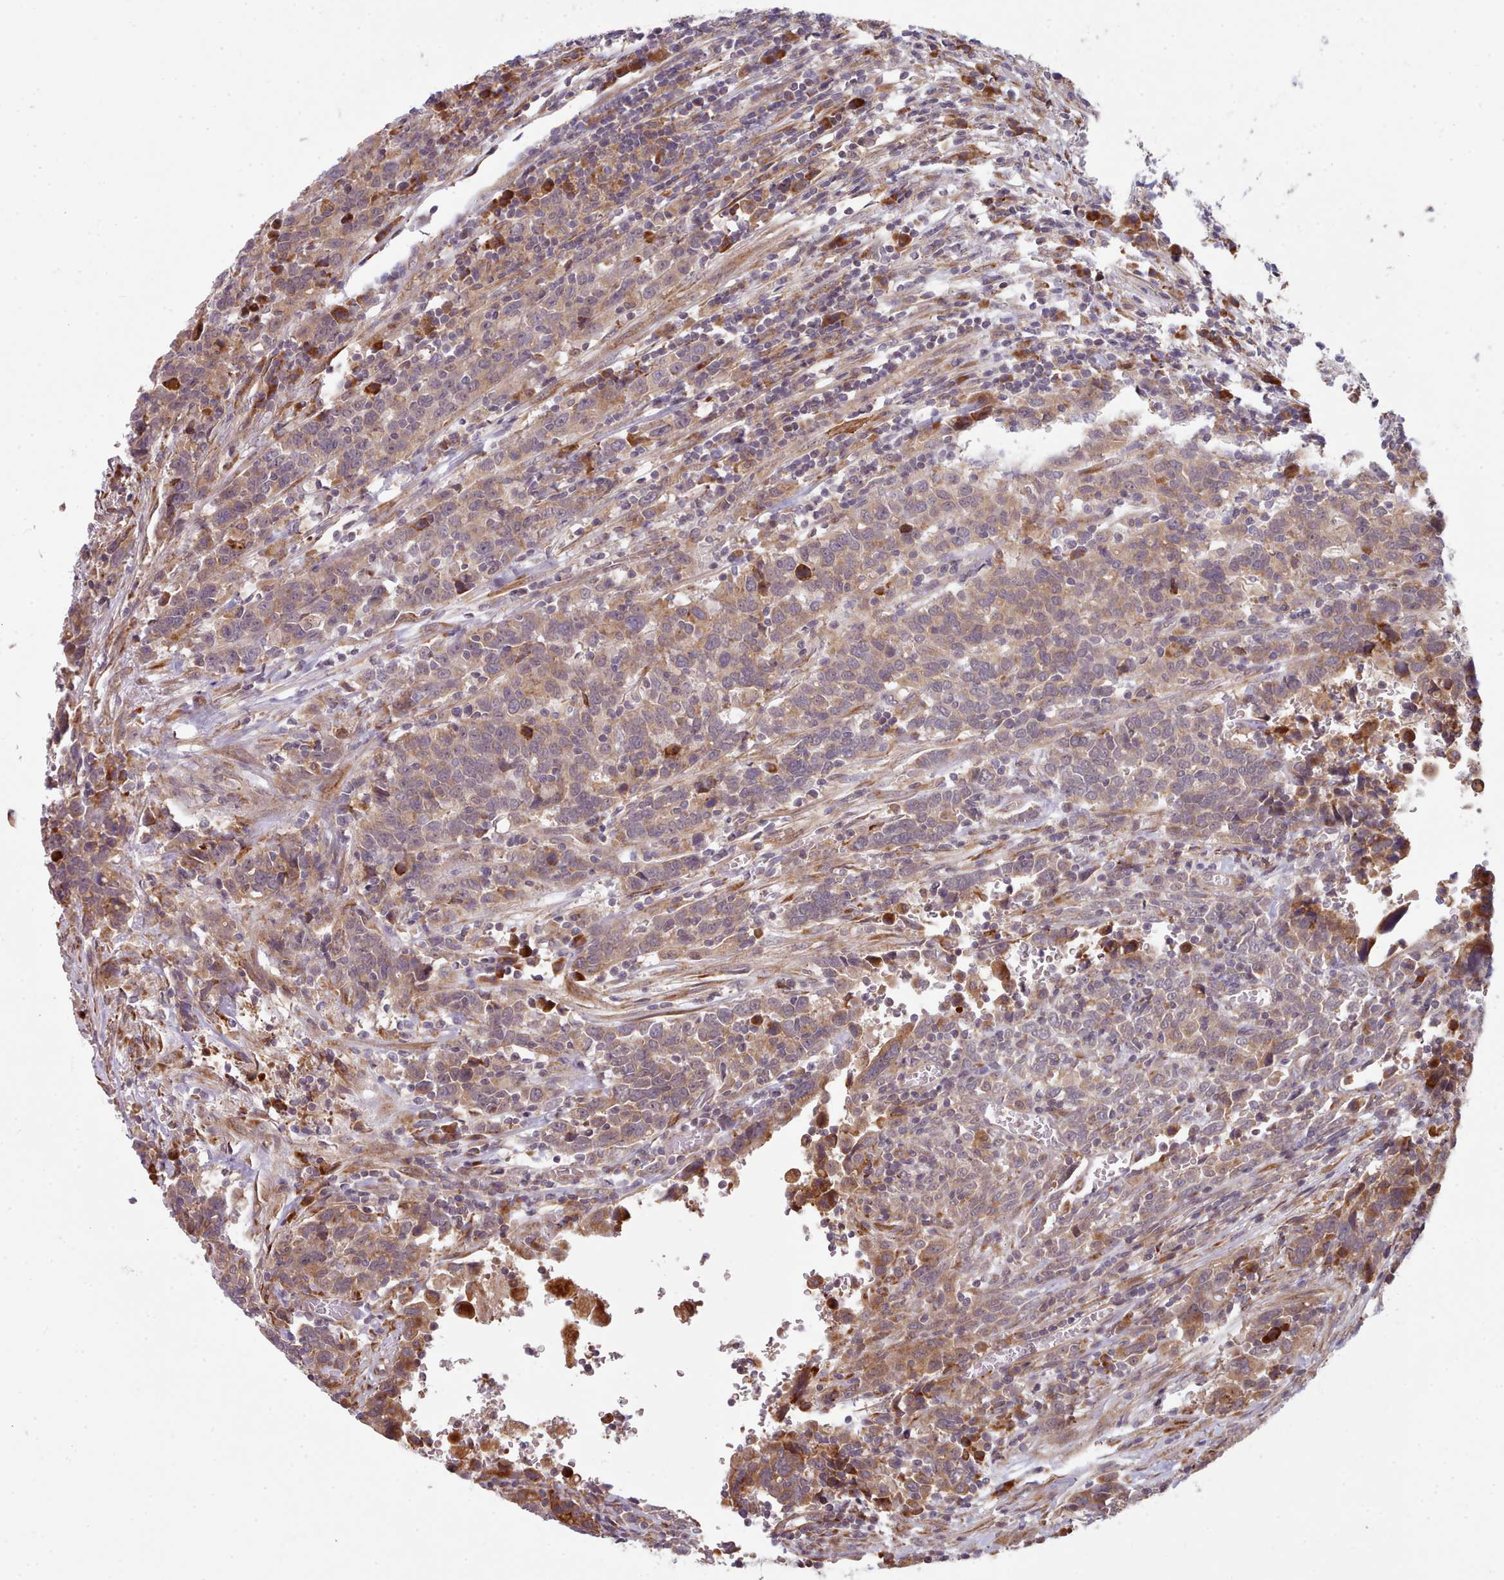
{"staining": {"intensity": "moderate", "quantity": ">75%", "location": "cytoplasmic/membranous"}, "tissue": "urothelial cancer", "cell_type": "Tumor cells", "image_type": "cancer", "snomed": [{"axis": "morphology", "description": "Urothelial carcinoma, High grade"}, {"axis": "topography", "description": "Urinary bladder"}], "caption": "This photomicrograph shows urothelial carcinoma (high-grade) stained with immunohistochemistry to label a protein in brown. The cytoplasmic/membranous of tumor cells show moderate positivity for the protein. Nuclei are counter-stained blue.", "gene": "TRIM26", "patient": {"sex": "male", "age": 61}}